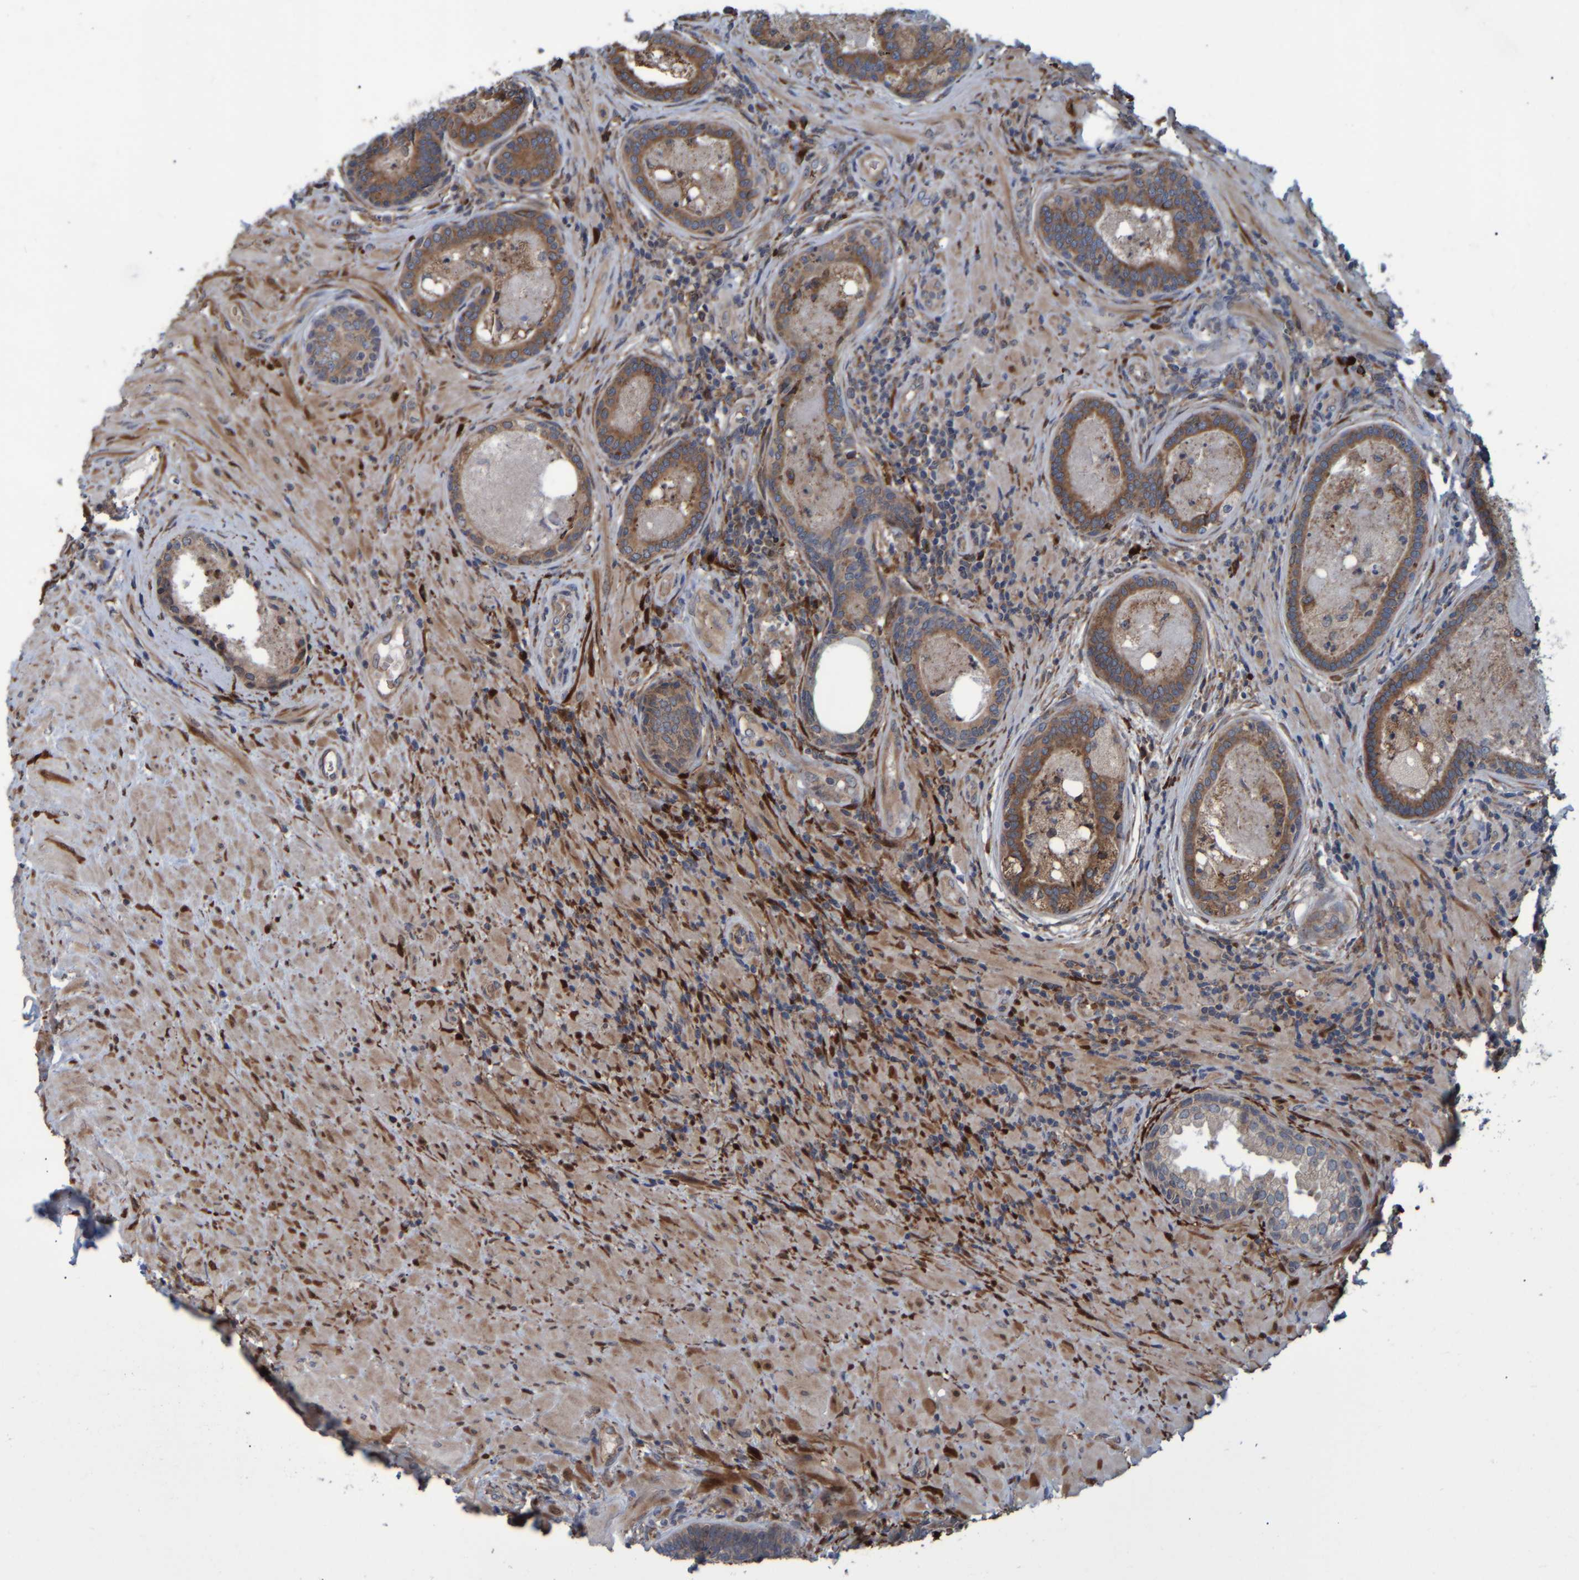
{"staining": {"intensity": "moderate", "quantity": ">75%", "location": "cytoplasmic/membranous"}, "tissue": "prostate", "cell_type": "Glandular cells", "image_type": "normal", "snomed": [{"axis": "morphology", "description": "Normal tissue, NOS"}, {"axis": "topography", "description": "Prostate"}], "caption": "The photomicrograph reveals immunohistochemical staining of benign prostate. There is moderate cytoplasmic/membranous positivity is appreciated in approximately >75% of glandular cells. (DAB (3,3'-diaminobenzidine) = brown stain, brightfield microscopy at high magnification).", "gene": "SPAG5", "patient": {"sex": "male", "age": 76}}